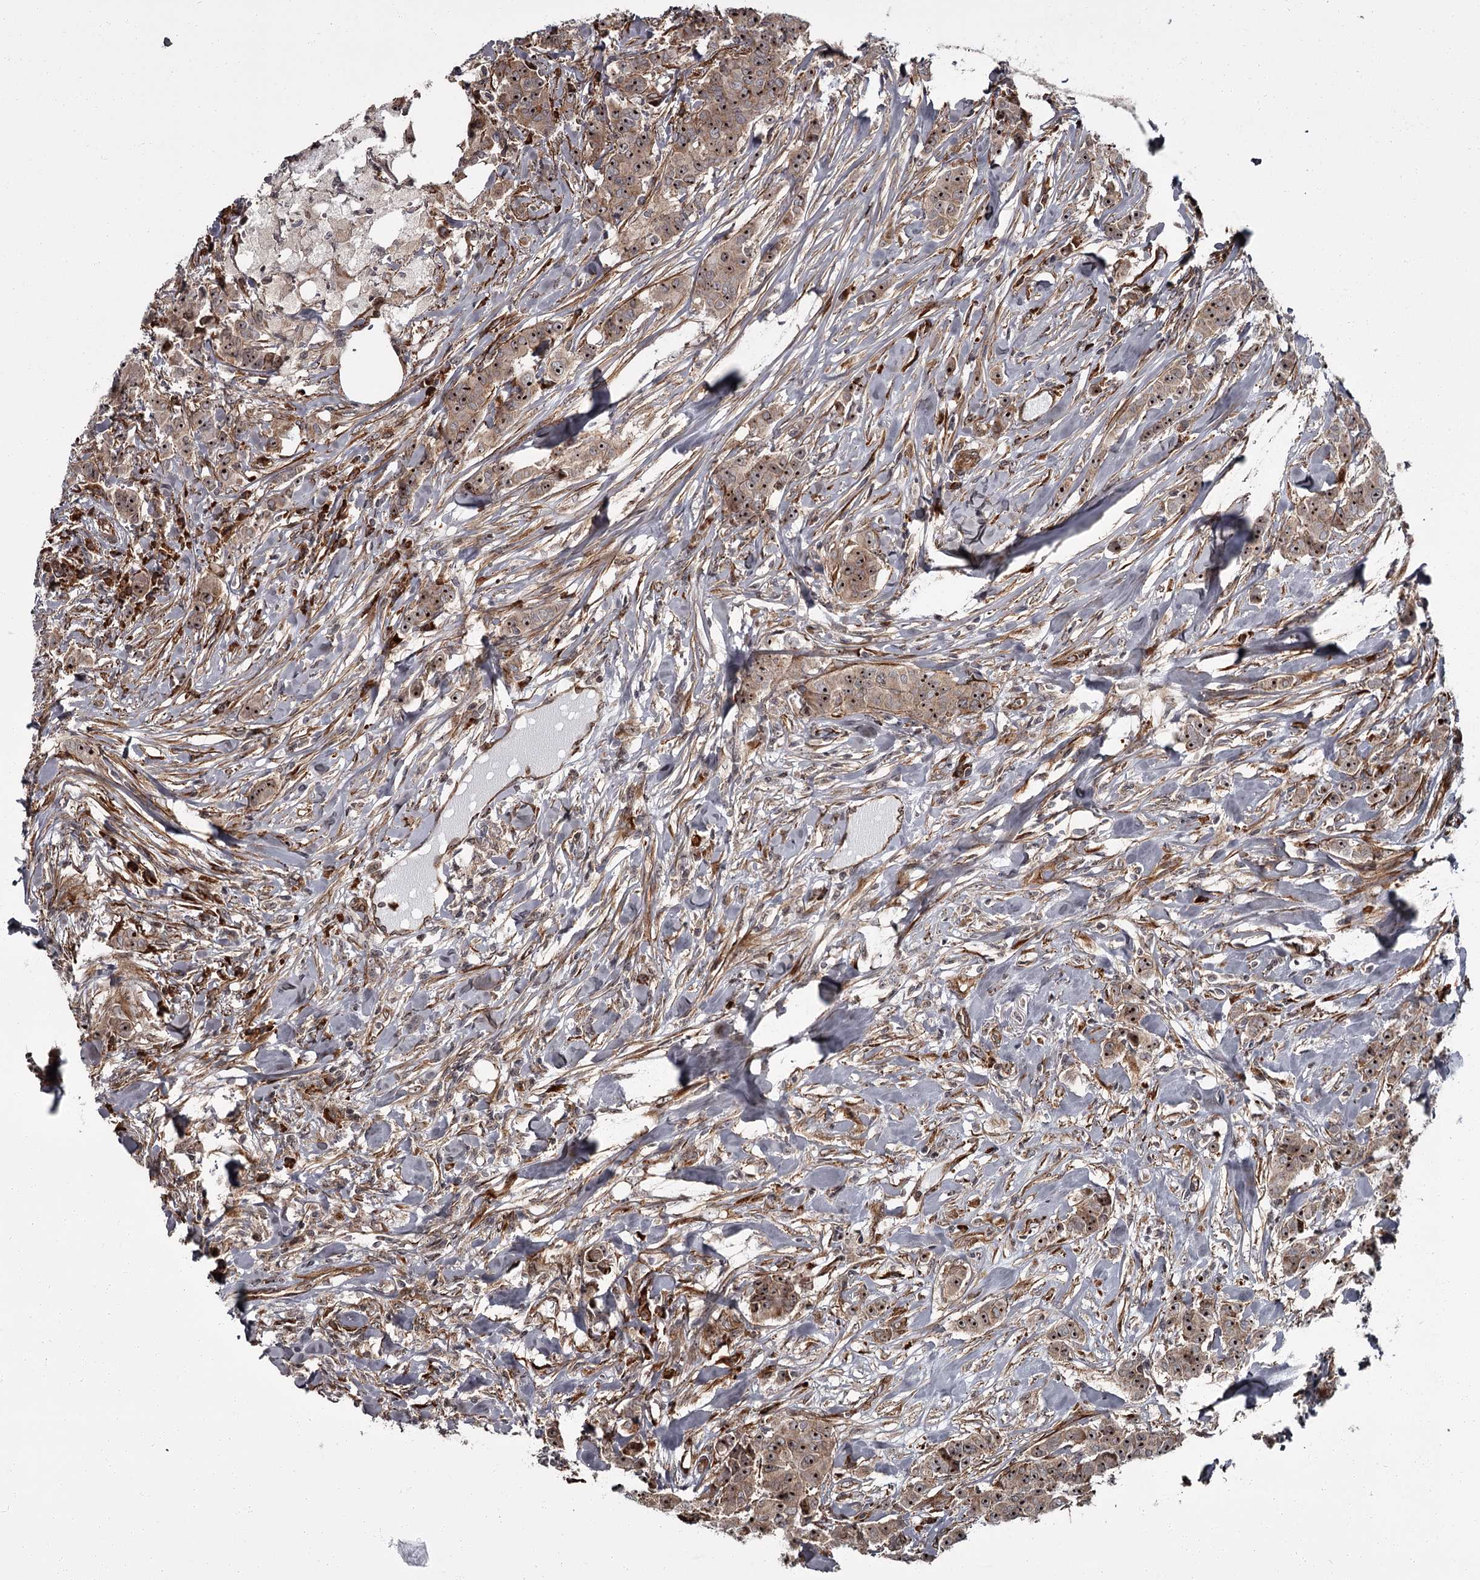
{"staining": {"intensity": "moderate", "quantity": ">75%", "location": "cytoplasmic/membranous,nuclear"}, "tissue": "breast cancer", "cell_type": "Tumor cells", "image_type": "cancer", "snomed": [{"axis": "morphology", "description": "Duct carcinoma"}, {"axis": "topography", "description": "Breast"}], "caption": "Moderate cytoplasmic/membranous and nuclear expression for a protein is seen in approximately >75% of tumor cells of intraductal carcinoma (breast) using IHC.", "gene": "THAP9", "patient": {"sex": "female", "age": 40}}